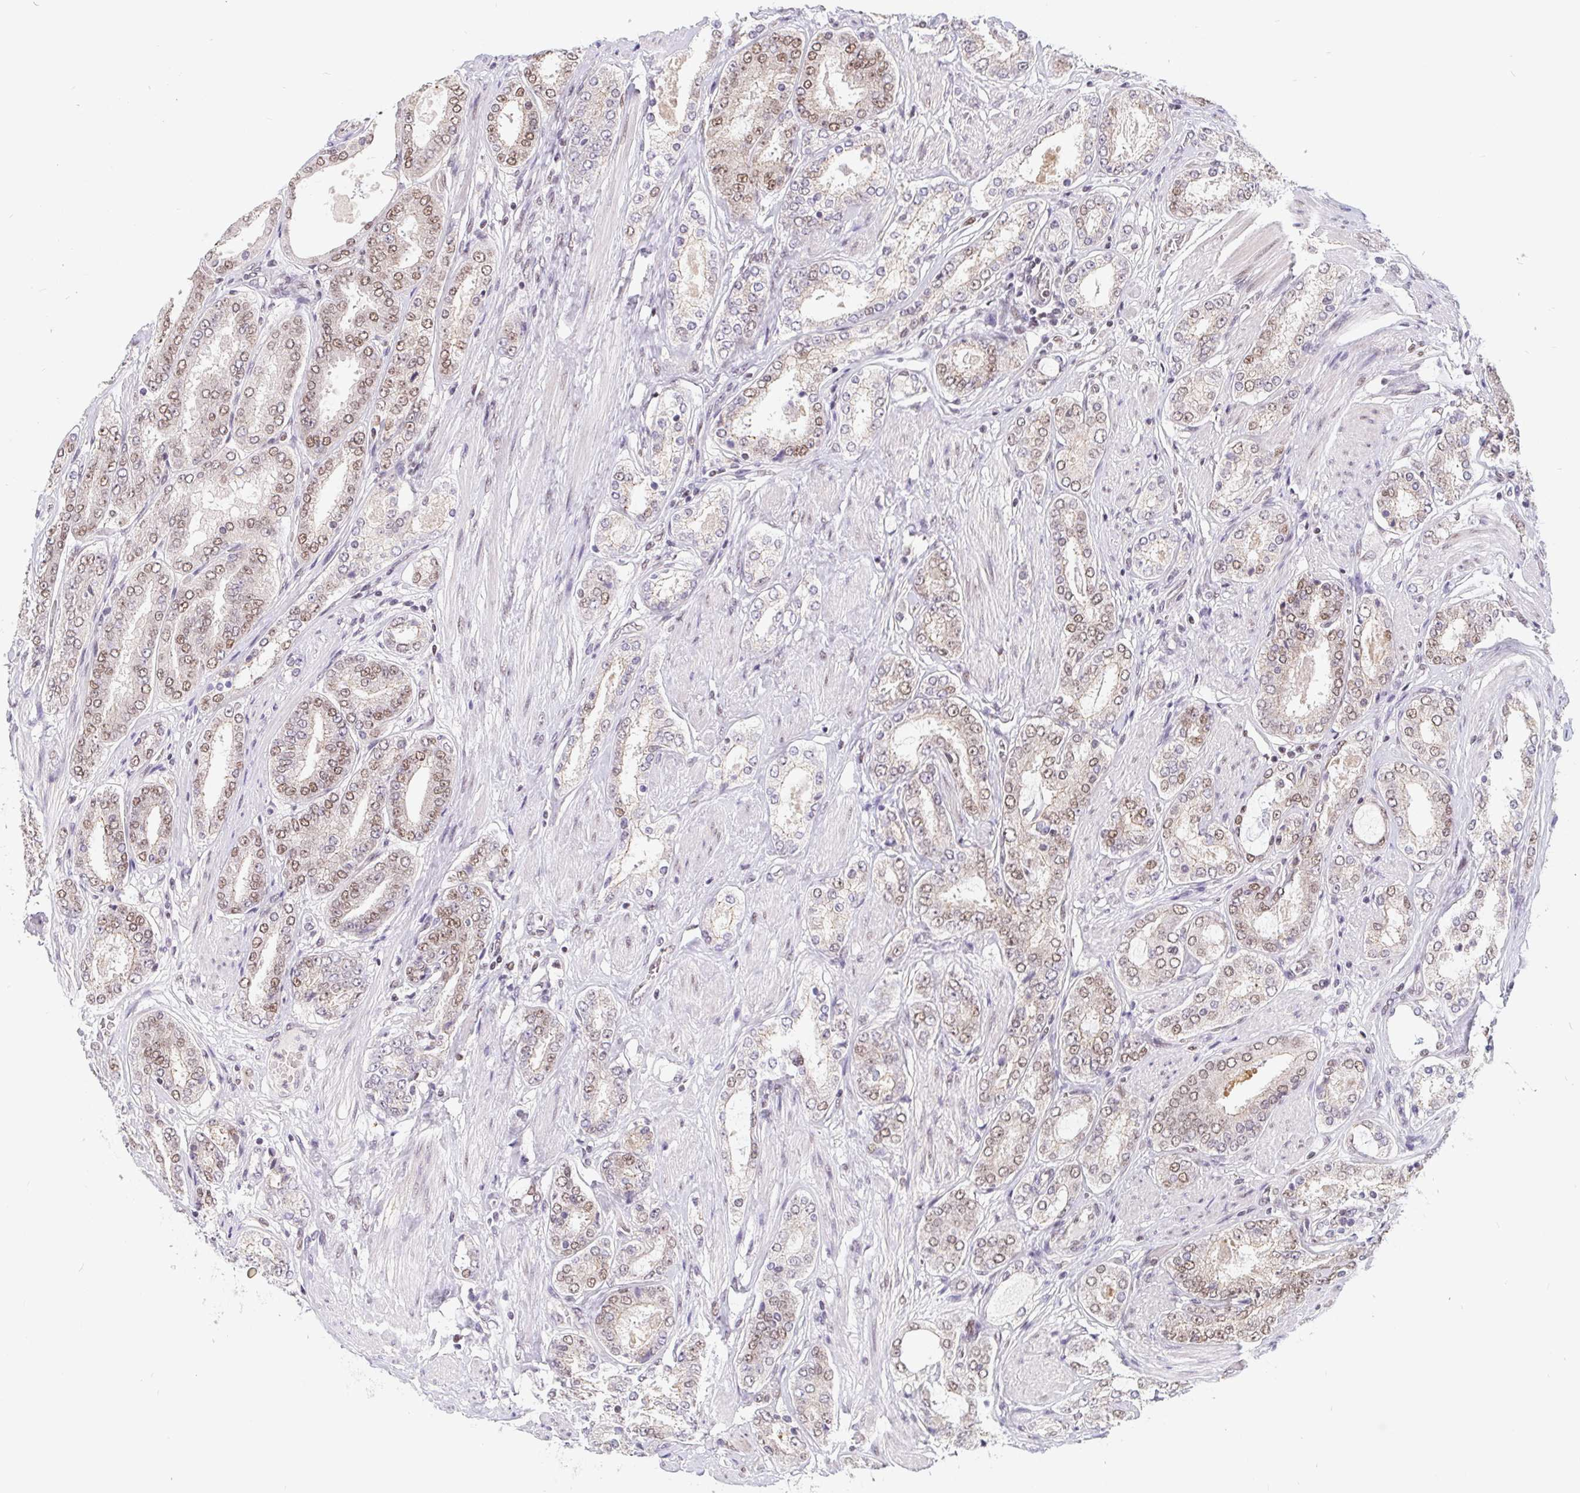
{"staining": {"intensity": "weak", "quantity": ">75%", "location": "nuclear"}, "tissue": "prostate cancer", "cell_type": "Tumor cells", "image_type": "cancer", "snomed": [{"axis": "morphology", "description": "Adenocarcinoma, High grade"}, {"axis": "topography", "description": "Prostate"}], "caption": "A high-resolution image shows immunohistochemistry staining of prostate adenocarcinoma (high-grade), which shows weak nuclear staining in approximately >75% of tumor cells. (DAB (3,3'-diaminobenzidine) IHC, brown staining for protein, blue staining for nuclei).", "gene": "POU2F1", "patient": {"sex": "male", "age": 63}}